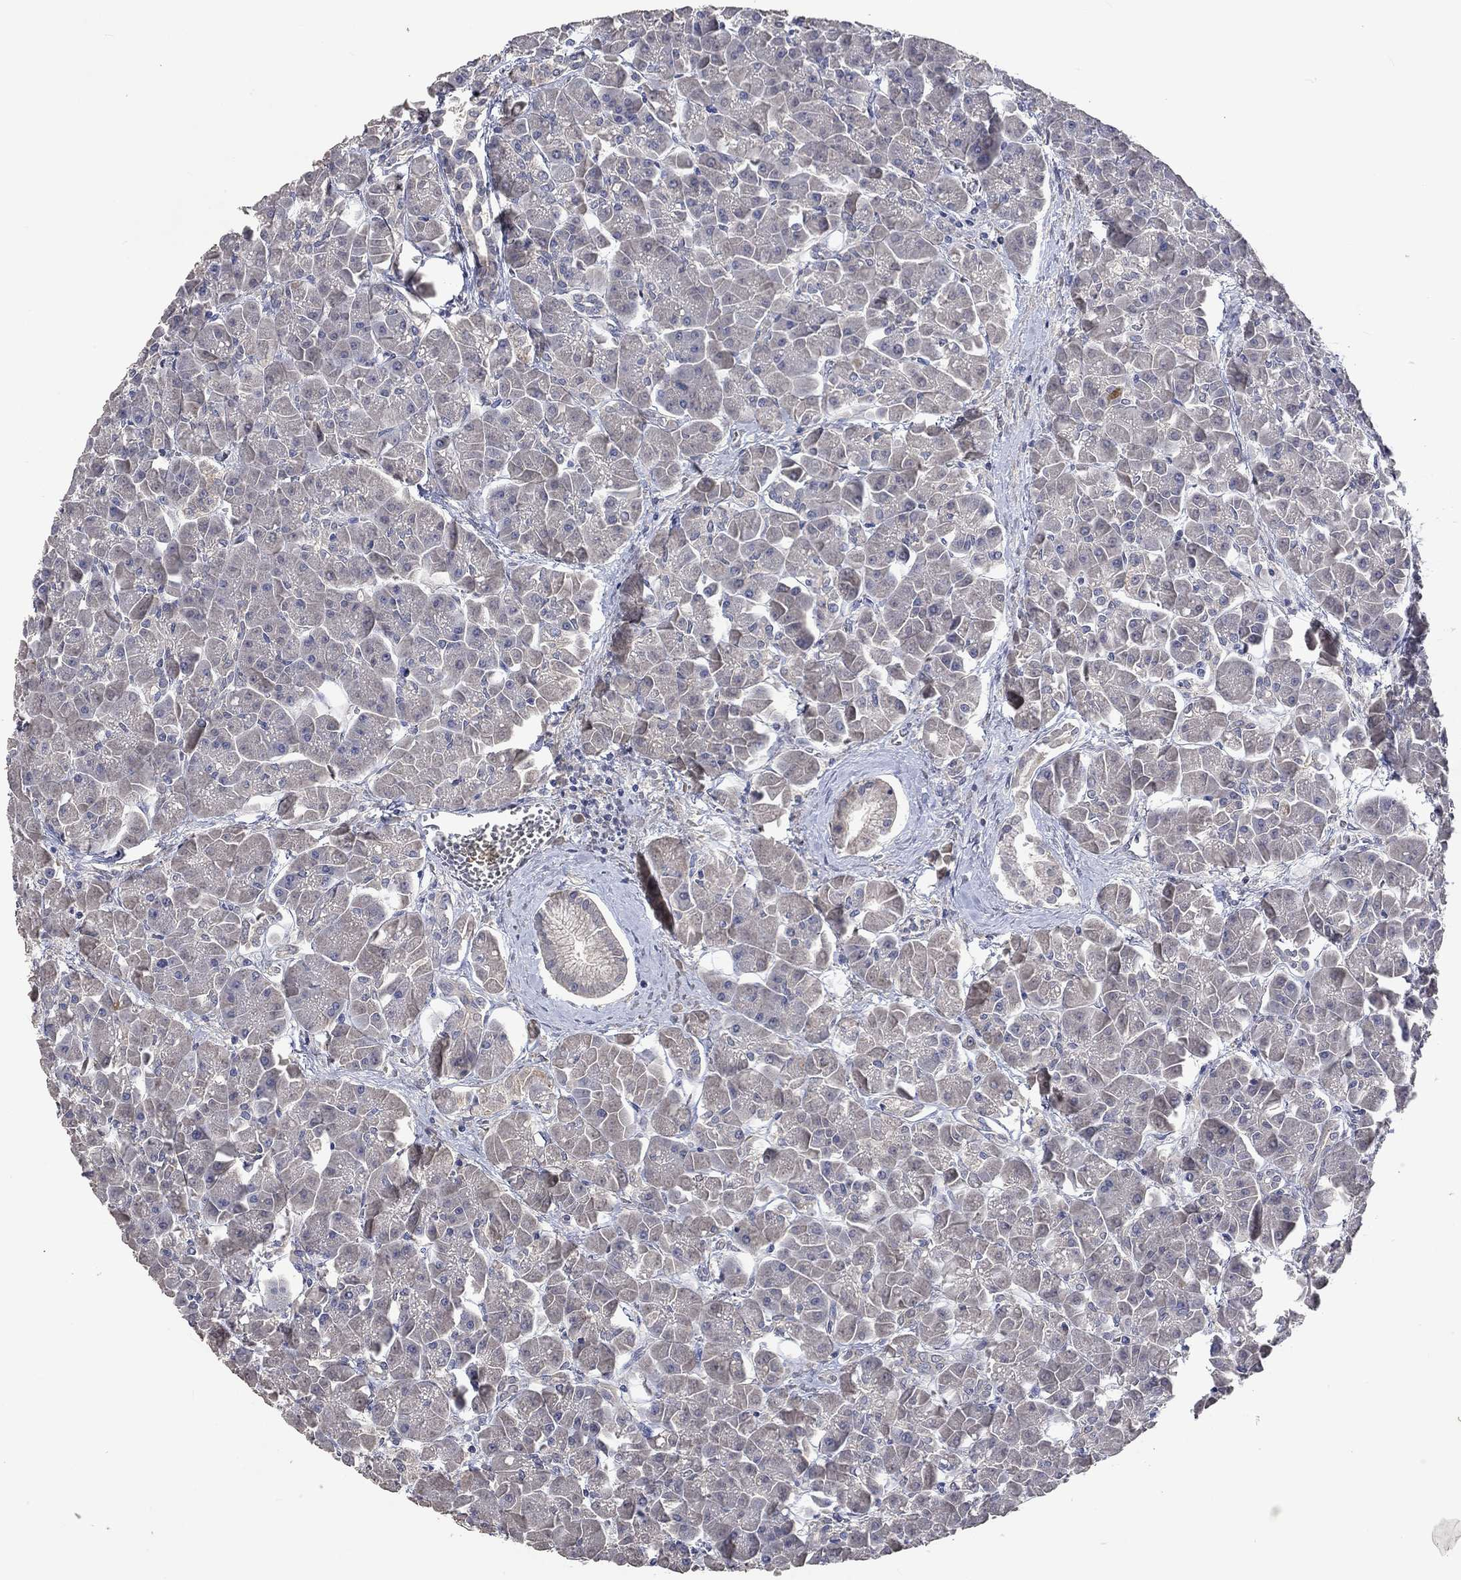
{"staining": {"intensity": "negative", "quantity": "none", "location": "none"}, "tissue": "pancreas", "cell_type": "Exocrine glandular cells", "image_type": "normal", "snomed": [{"axis": "morphology", "description": "Normal tissue, NOS"}, {"axis": "topography", "description": "Pancreas"}], "caption": "Protein analysis of normal pancreas reveals no significant expression in exocrine glandular cells. (Stains: DAB immunohistochemistry (IHC) with hematoxylin counter stain, Microscopy: brightfield microscopy at high magnification).", "gene": "PTPN20", "patient": {"sex": "male", "age": 70}}